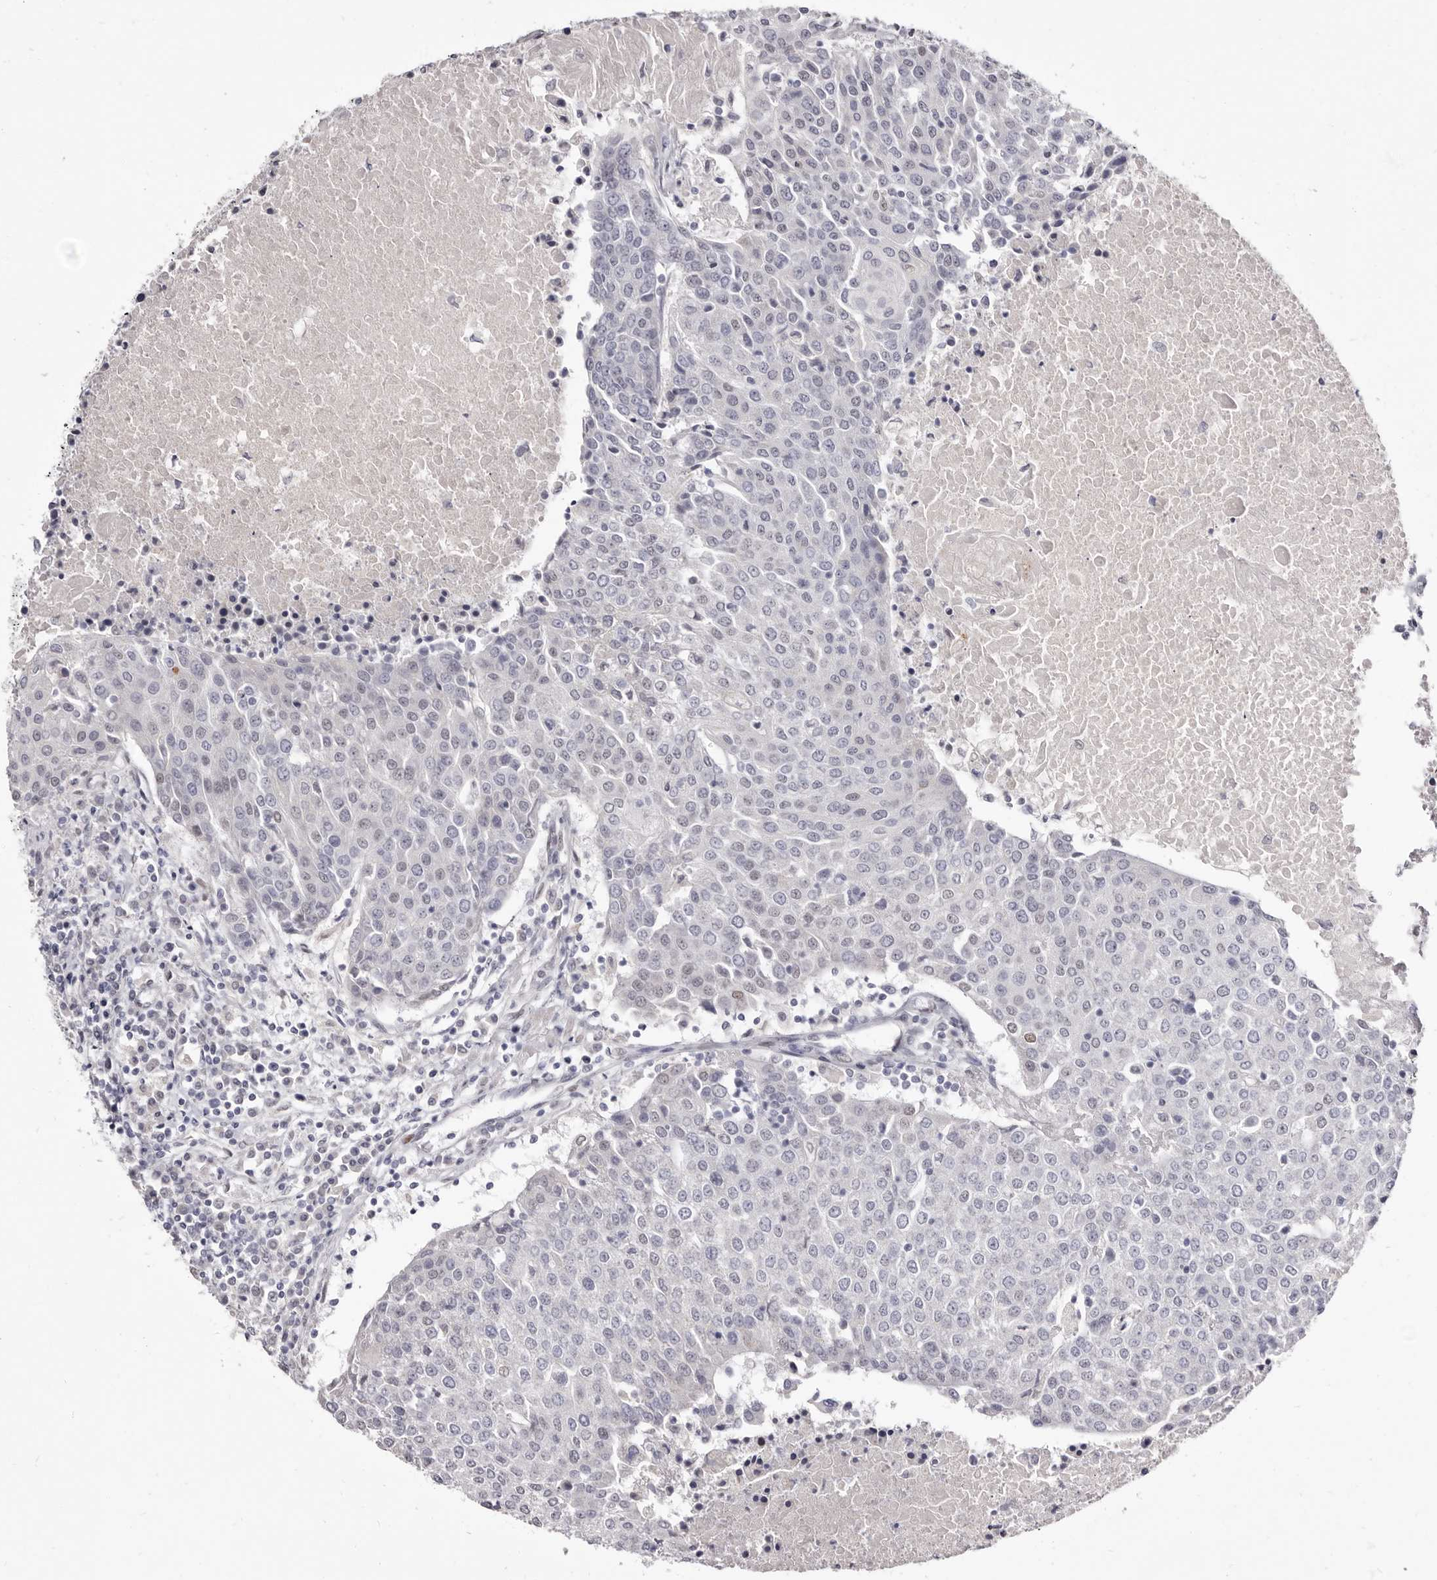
{"staining": {"intensity": "negative", "quantity": "none", "location": "none"}, "tissue": "urothelial cancer", "cell_type": "Tumor cells", "image_type": "cancer", "snomed": [{"axis": "morphology", "description": "Urothelial carcinoma, High grade"}, {"axis": "topography", "description": "Urinary bladder"}], "caption": "Immunohistochemistry (IHC) of human urothelial carcinoma (high-grade) reveals no staining in tumor cells. Brightfield microscopy of immunohistochemistry (IHC) stained with DAB (3,3'-diaminobenzidine) (brown) and hematoxylin (blue), captured at high magnification.", "gene": "ZNF326", "patient": {"sex": "female", "age": 85}}